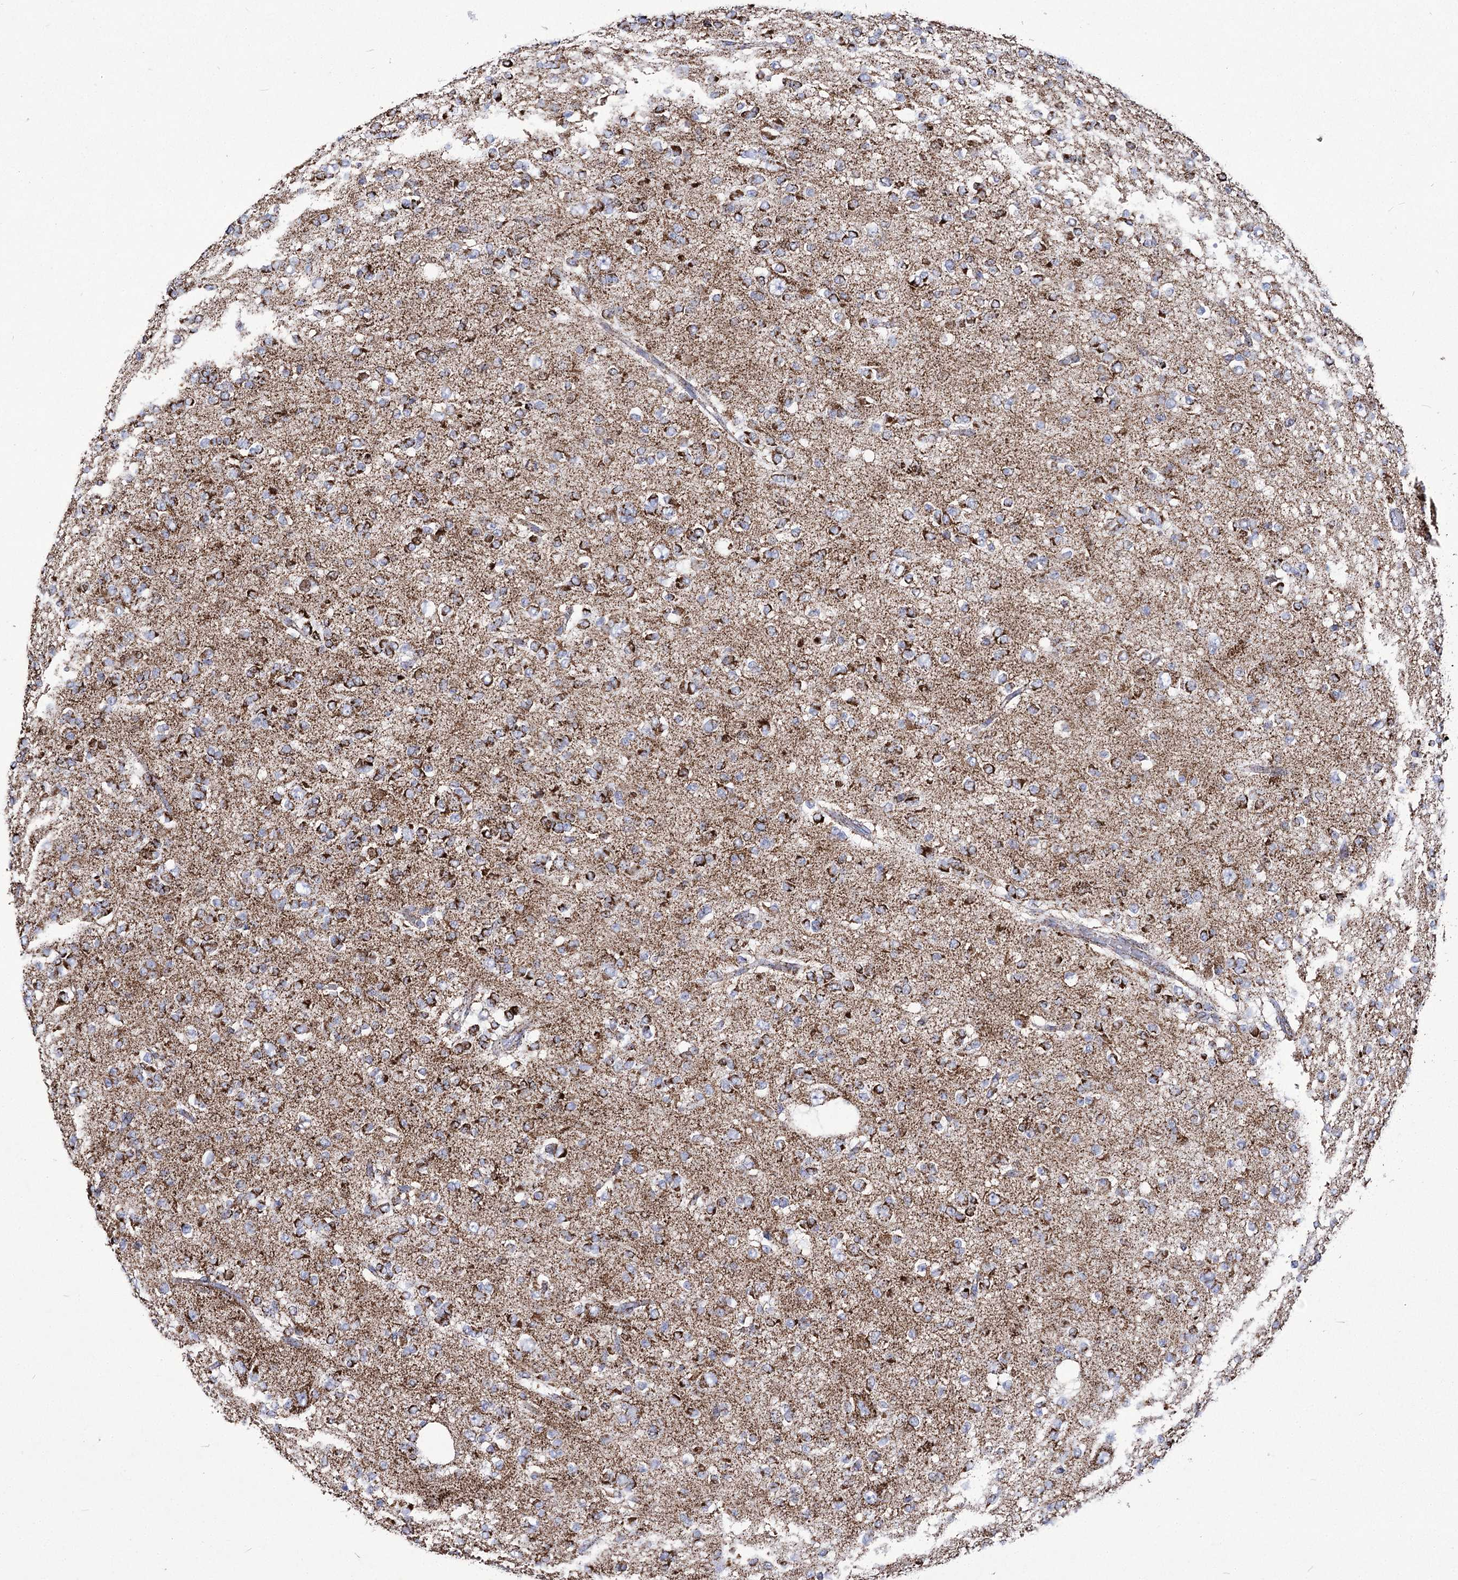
{"staining": {"intensity": "strong", "quantity": ">75%", "location": "cytoplasmic/membranous"}, "tissue": "glioma", "cell_type": "Tumor cells", "image_type": "cancer", "snomed": [{"axis": "morphology", "description": "Glioma, malignant, Low grade"}, {"axis": "topography", "description": "Brain"}], "caption": "High-power microscopy captured an immunohistochemistry (IHC) photomicrograph of malignant glioma (low-grade), revealing strong cytoplasmic/membranous positivity in approximately >75% of tumor cells.", "gene": "PDHB", "patient": {"sex": "male", "age": 38}}